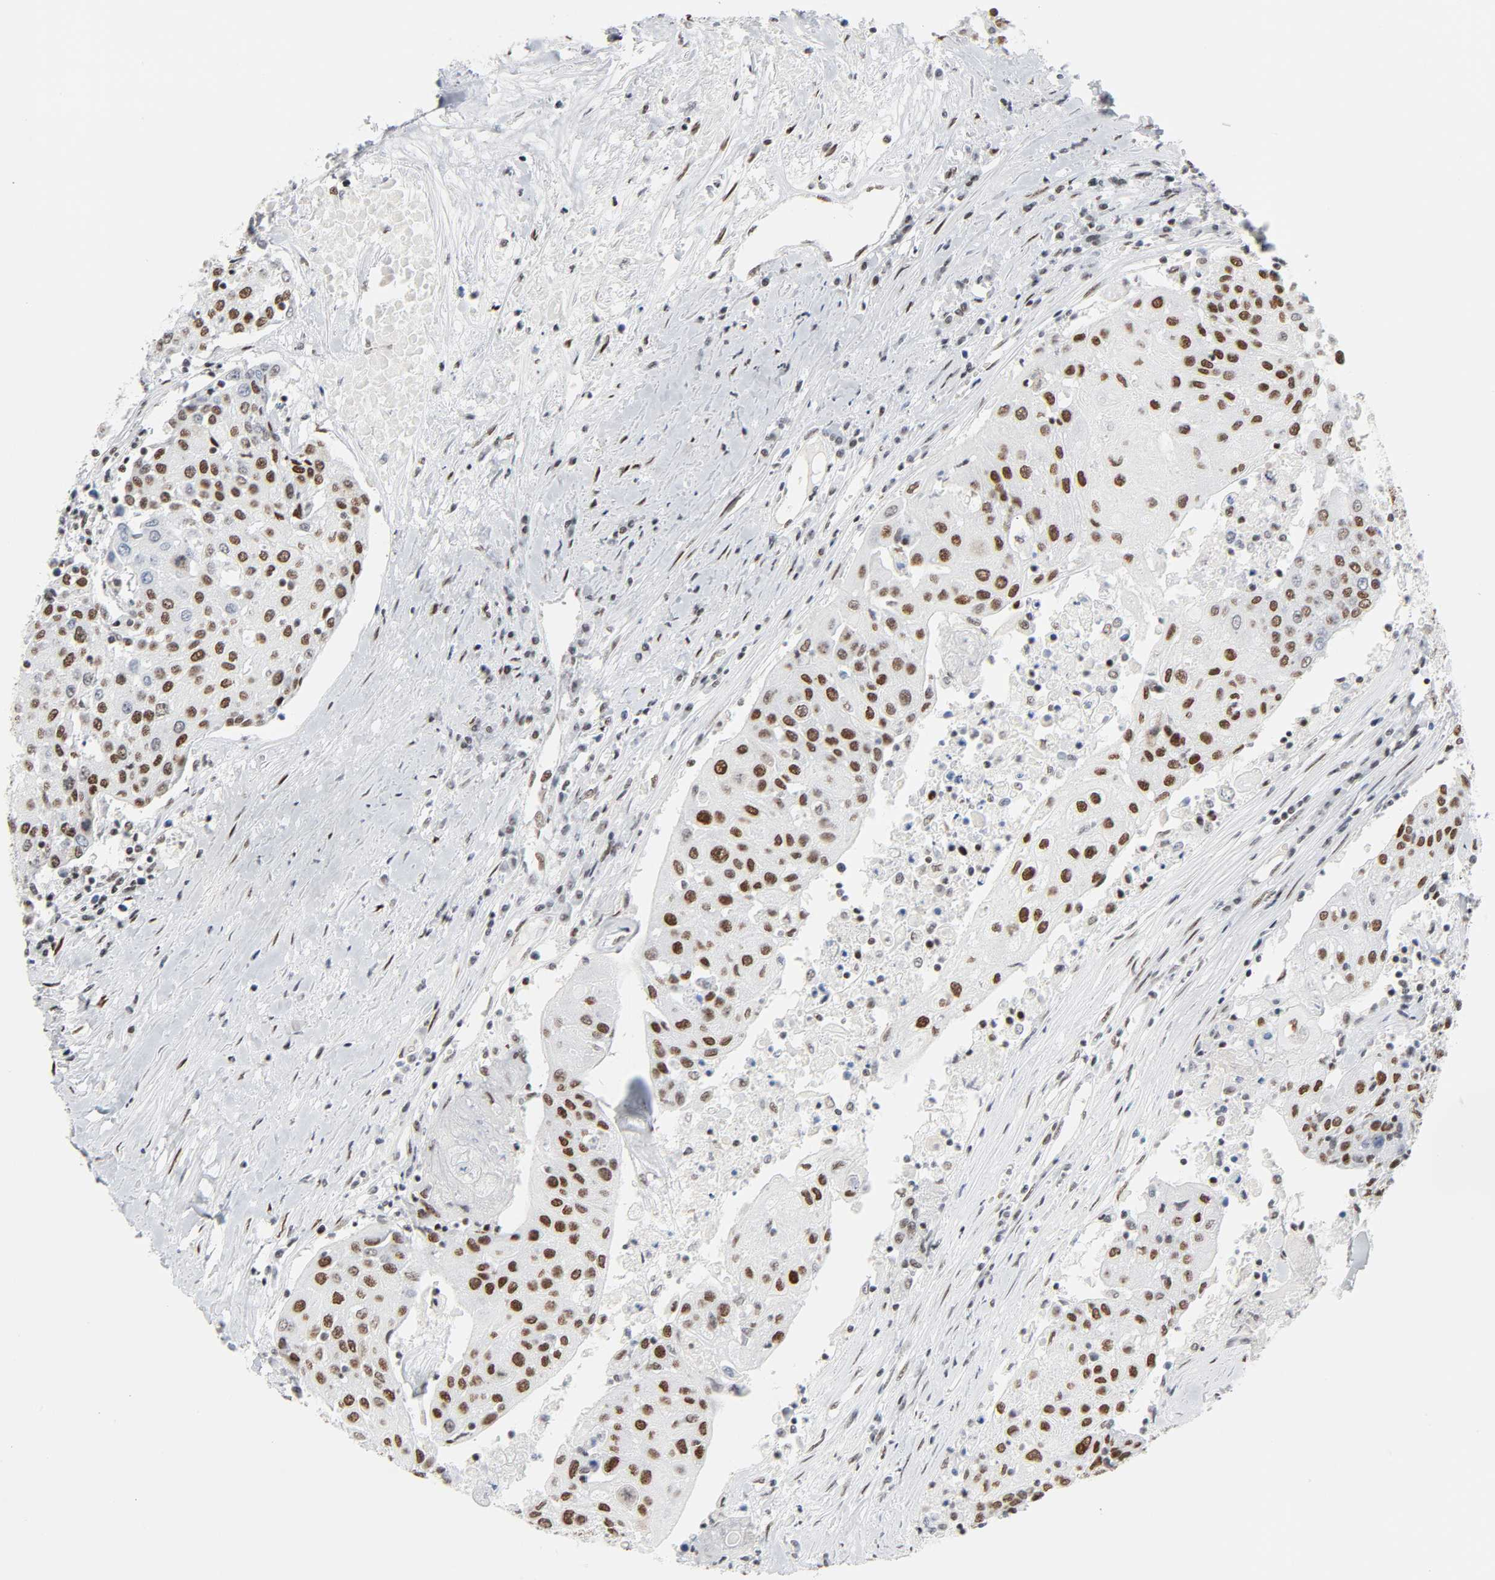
{"staining": {"intensity": "moderate", "quantity": ">75%", "location": "nuclear"}, "tissue": "urothelial cancer", "cell_type": "Tumor cells", "image_type": "cancer", "snomed": [{"axis": "morphology", "description": "Urothelial carcinoma, High grade"}, {"axis": "topography", "description": "Urinary bladder"}], "caption": "Urothelial cancer stained with a protein marker reveals moderate staining in tumor cells.", "gene": "HSF1", "patient": {"sex": "female", "age": 85}}